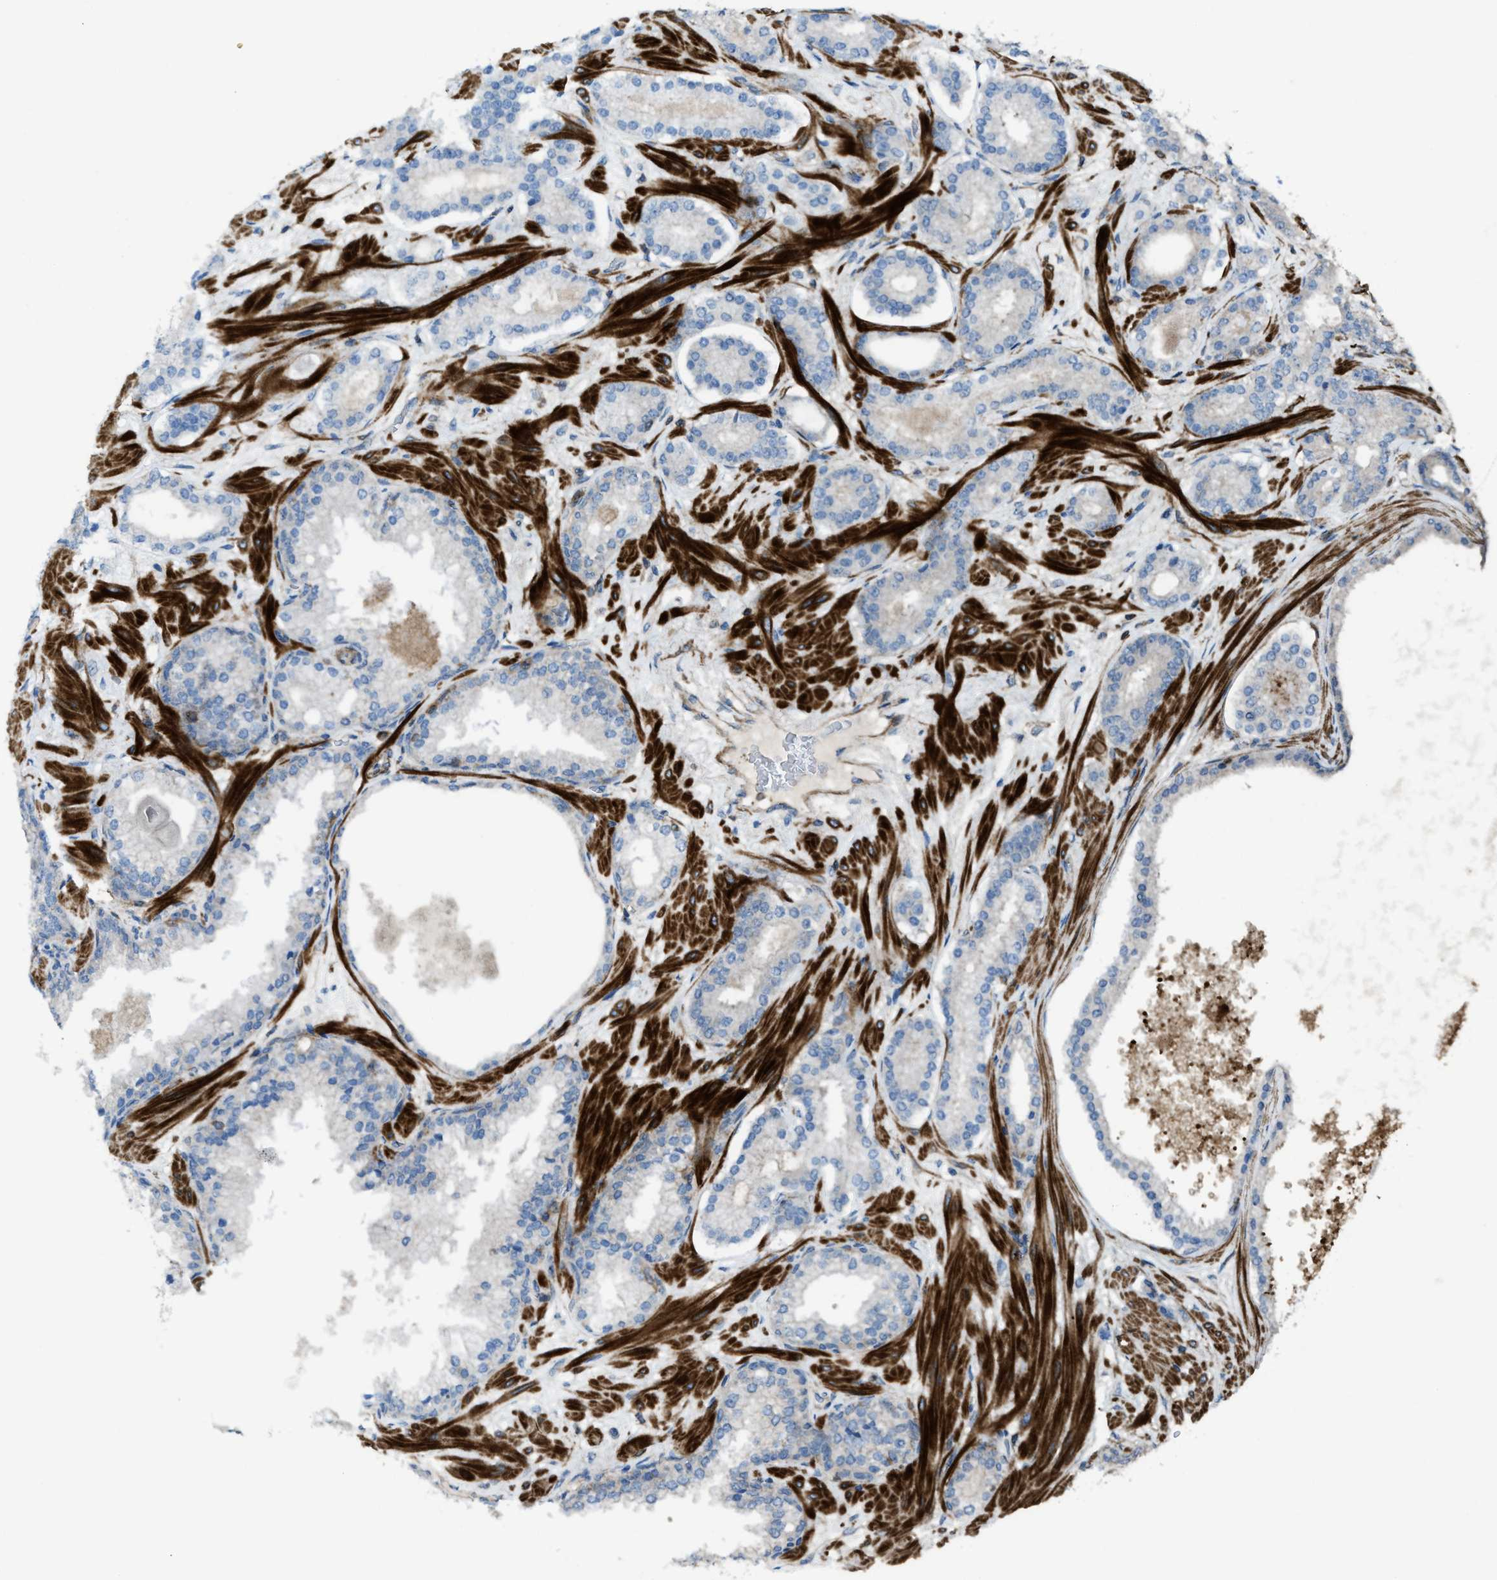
{"staining": {"intensity": "negative", "quantity": "none", "location": "none"}, "tissue": "prostate cancer", "cell_type": "Tumor cells", "image_type": "cancer", "snomed": [{"axis": "morphology", "description": "Adenocarcinoma, Low grade"}, {"axis": "topography", "description": "Prostate"}], "caption": "An image of prostate cancer stained for a protein displays no brown staining in tumor cells.", "gene": "NCK2", "patient": {"sex": "male", "age": 63}}